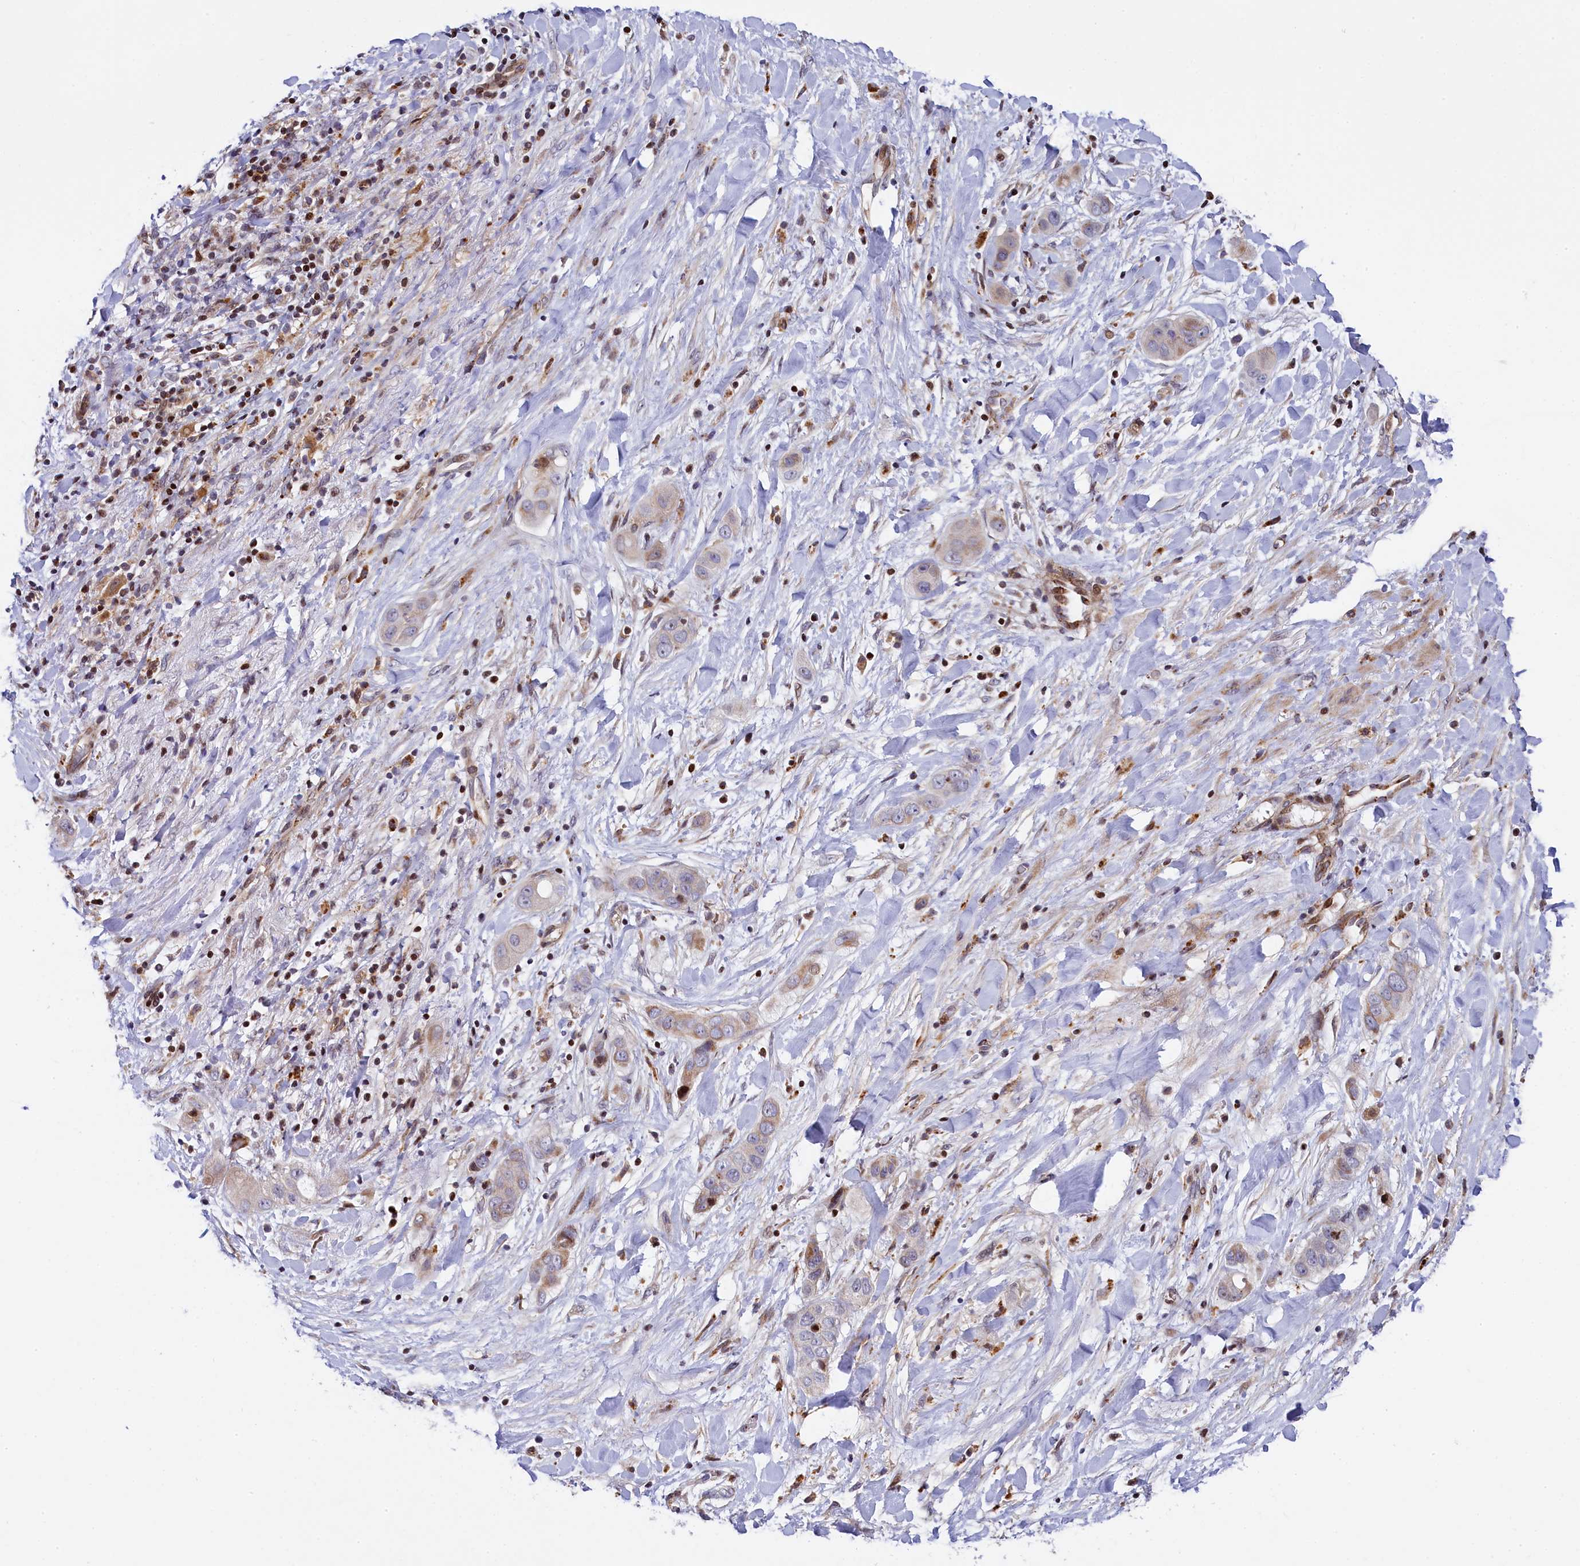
{"staining": {"intensity": "weak", "quantity": "<25%", "location": "cytoplasmic/membranous"}, "tissue": "liver cancer", "cell_type": "Tumor cells", "image_type": "cancer", "snomed": [{"axis": "morphology", "description": "Cholangiocarcinoma"}, {"axis": "topography", "description": "Liver"}], "caption": "Immunohistochemical staining of liver cholangiocarcinoma shows no significant expression in tumor cells. (DAB immunohistochemistry with hematoxylin counter stain).", "gene": "TGDS", "patient": {"sex": "female", "age": 52}}